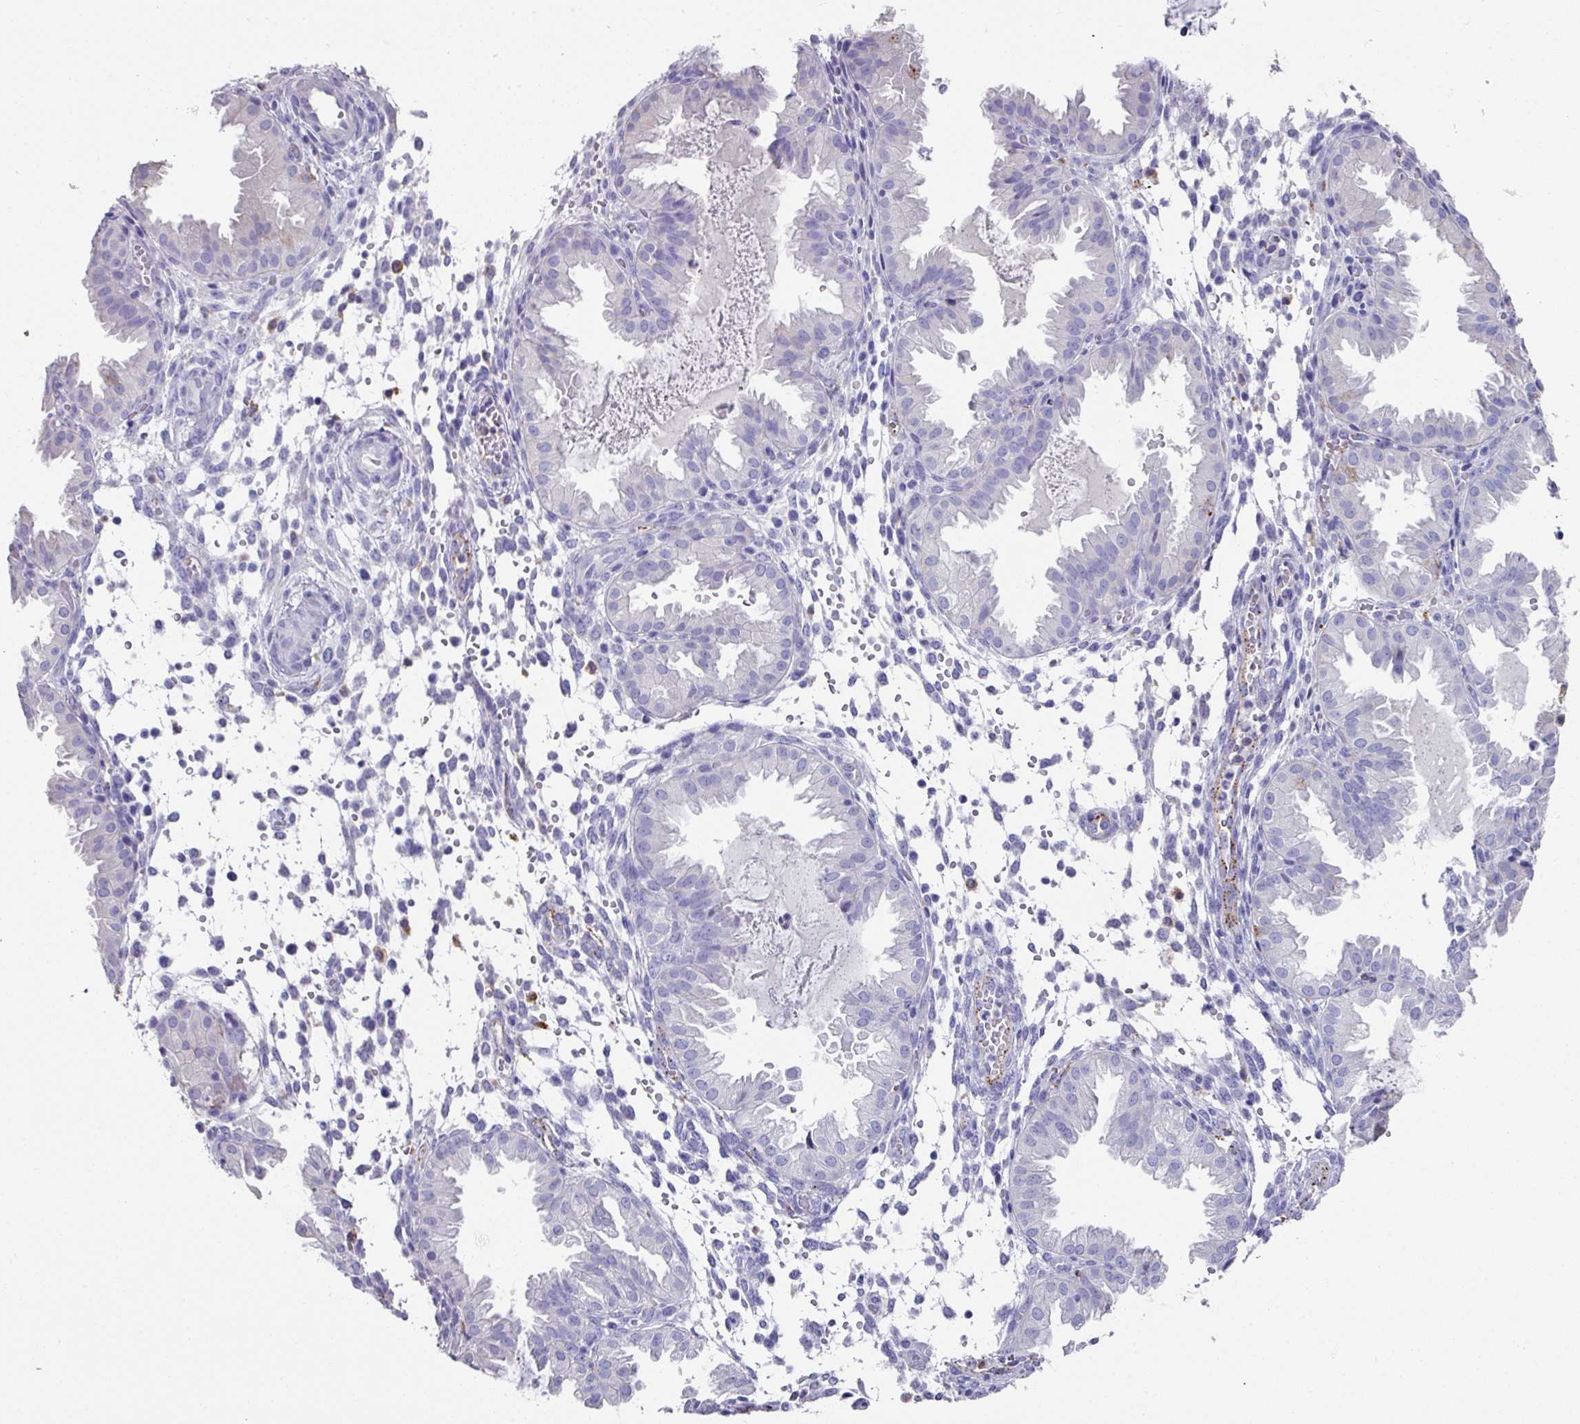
{"staining": {"intensity": "negative", "quantity": "none", "location": "none"}, "tissue": "endometrium", "cell_type": "Cells in endometrial stroma", "image_type": "normal", "snomed": [{"axis": "morphology", "description": "Normal tissue, NOS"}, {"axis": "topography", "description": "Endometrium"}], "caption": "High power microscopy histopathology image of an immunohistochemistry (IHC) image of benign endometrium, revealing no significant positivity in cells in endometrial stroma.", "gene": "CPVL", "patient": {"sex": "female", "age": 33}}